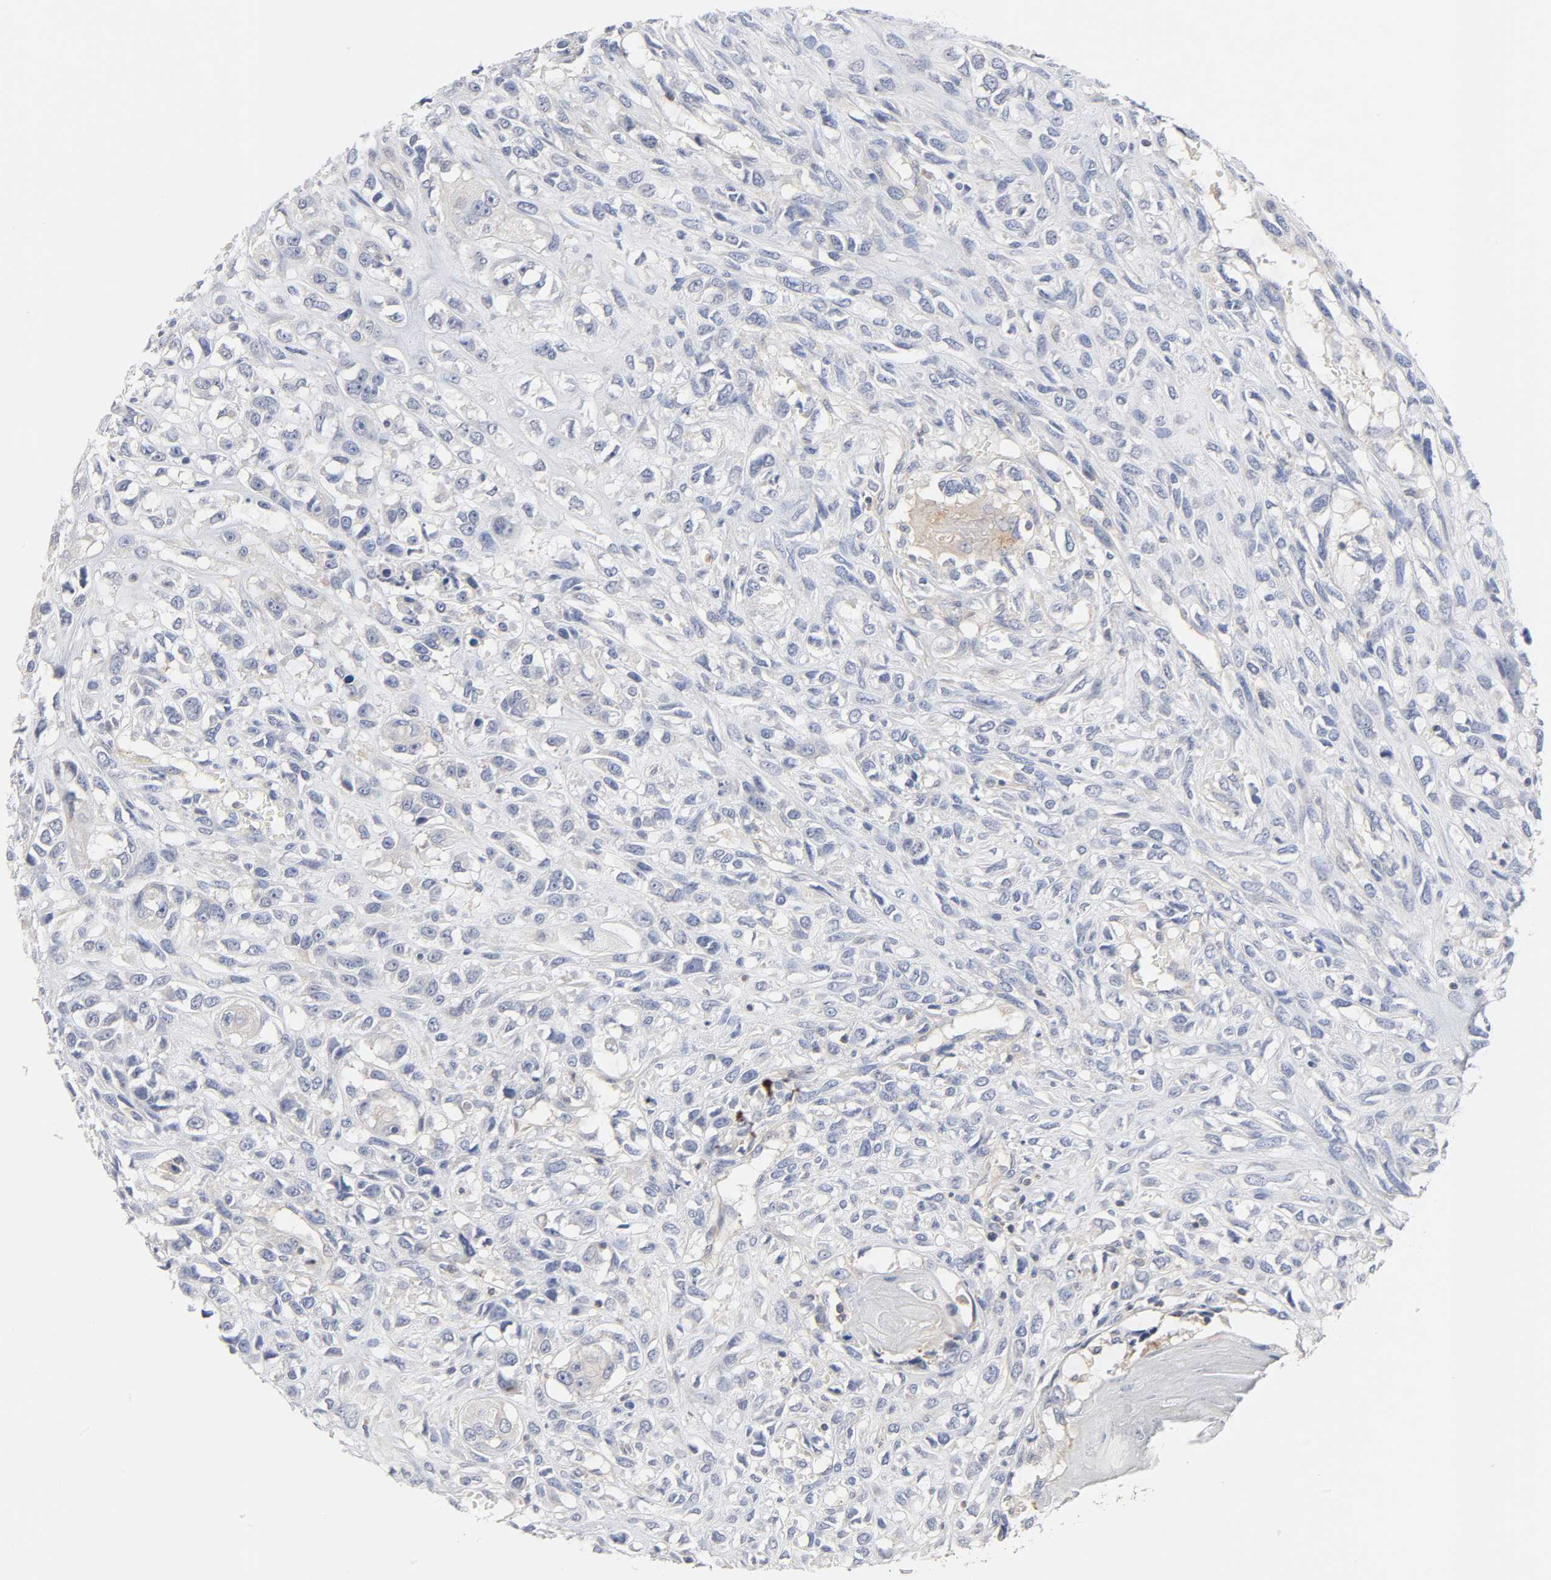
{"staining": {"intensity": "negative", "quantity": "none", "location": "none"}, "tissue": "head and neck cancer", "cell_type": "Tumor cells", "image_type": "cancer", "snomed": [{"axis": "morphology", "description": "Necrosis, NOS"}, {"axis": "morphology", "description": "Neoplasm, malignant, NOS"}, {"axis": "topography", "description": "Salivary gland"}, {"axis": "topography", "description": "Head-Neck"}], "caption": "An image of neoplasm (malignant) (head and neck) stained for a protein shows no brown staining in tumor cells. The staining is performed using DAB (3,3'-diaminobenzidine) brown chromogen with nuclei counter-stained in using hematoxylin.", "gene": "ROCK1", "patient": {"sex": "male", "age": 43}}